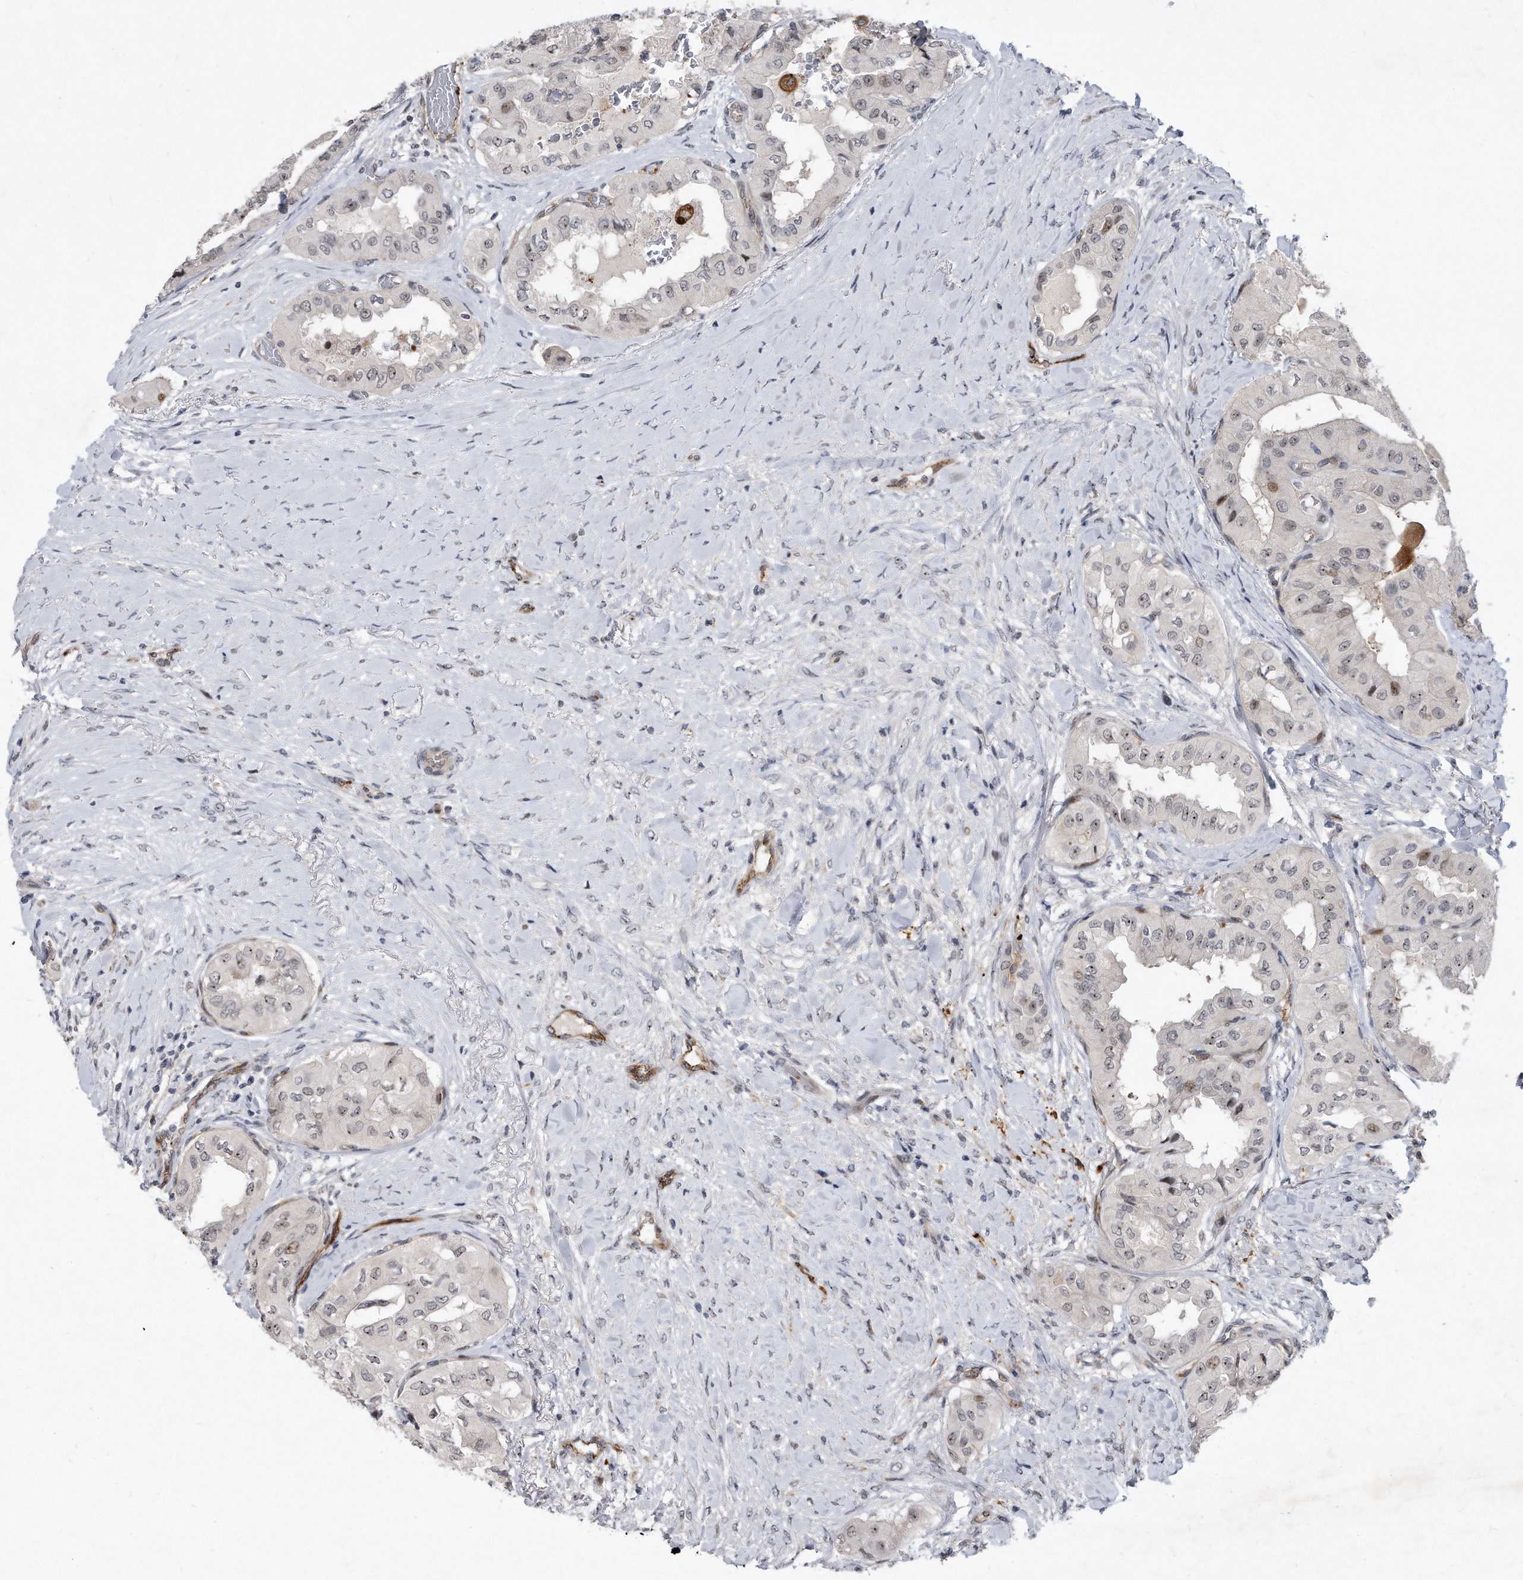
{"staining": {"intensity": "negative", "quantity": "none", "location": "none"}, "tissue": "thyroid cancer", "cell_type": "Tumor cells", "image_type": "cancer", "snomed": [{"axis": "morphology", "description": "Papillary adenocarcinoma, NOS"}, {"axis": "topography", "description": "Thyroid gland"}], "caption": "High magnification brightfield microscopy of papillary adenocarcinoma (thyroid) stained with DAB (3,3'-diaminobenzidine) (brown) and counterstained with hematoxylin (blue): tumor cells show no significant positivity.", "gene": "PGBD2", "patient": {"sex": "female", "age": 59}}